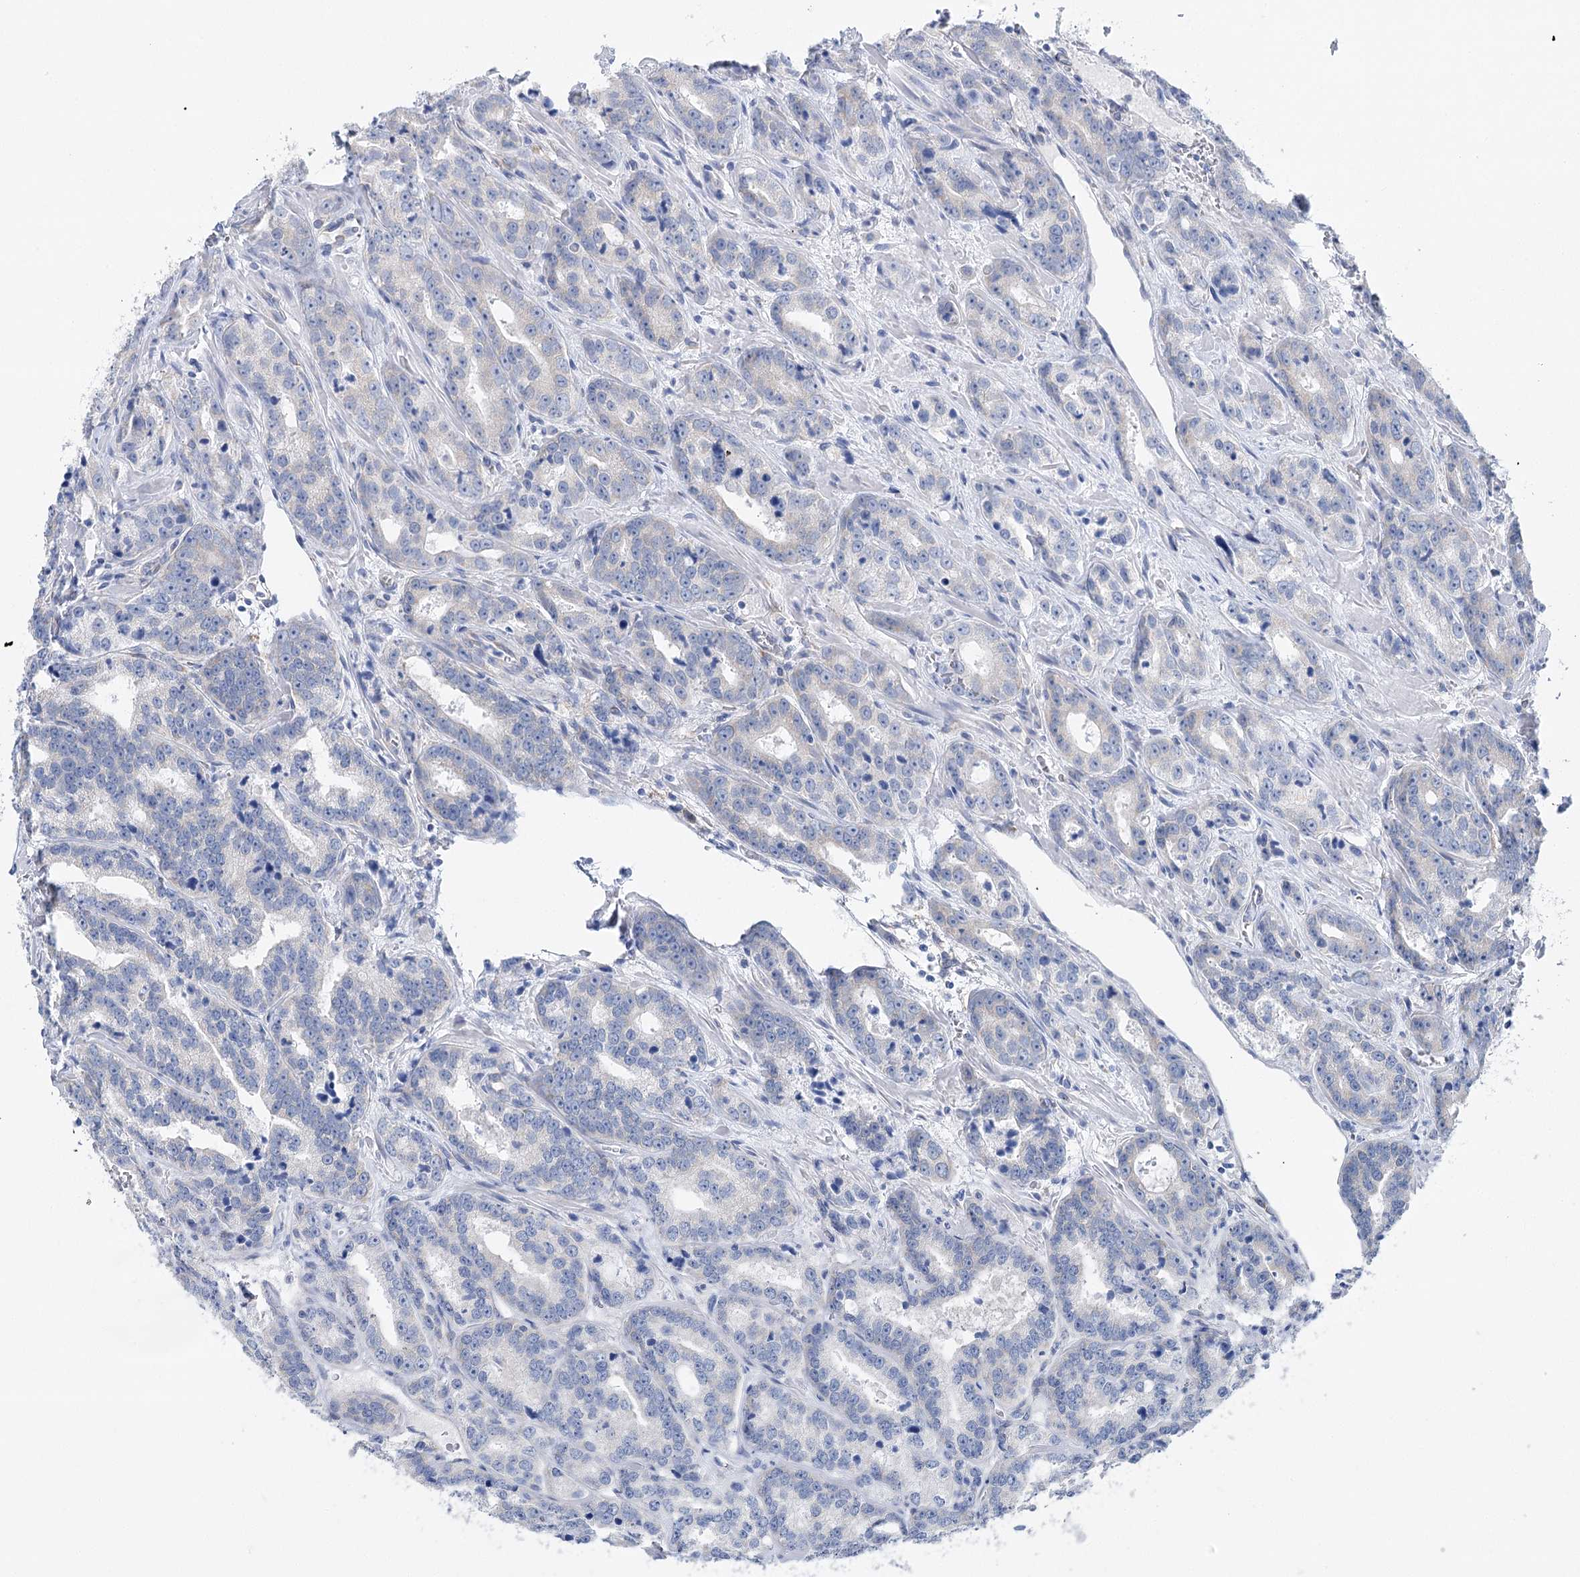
{"staining": {"intensity": "negative", "quantity": "none", "location": "none"}, "tissue": "prostate cancer", "cell_type": "Tumor cells", "image_type": "cancer", "snomed": [{"axis": "morphology", "description": "Adenocarcinoma, High grade"}, {"axis": "topography", "description": "Prostate"}], "caption": "This photomicrograph is of prostate cancer stained with immunohistochemistry (IHC) to label a protein in brown with the nuclei are counter-stained blue. There is no positivity in tumor cells.", "gene": "CSN3", "patient": {"sex": "male", "age": 62}}